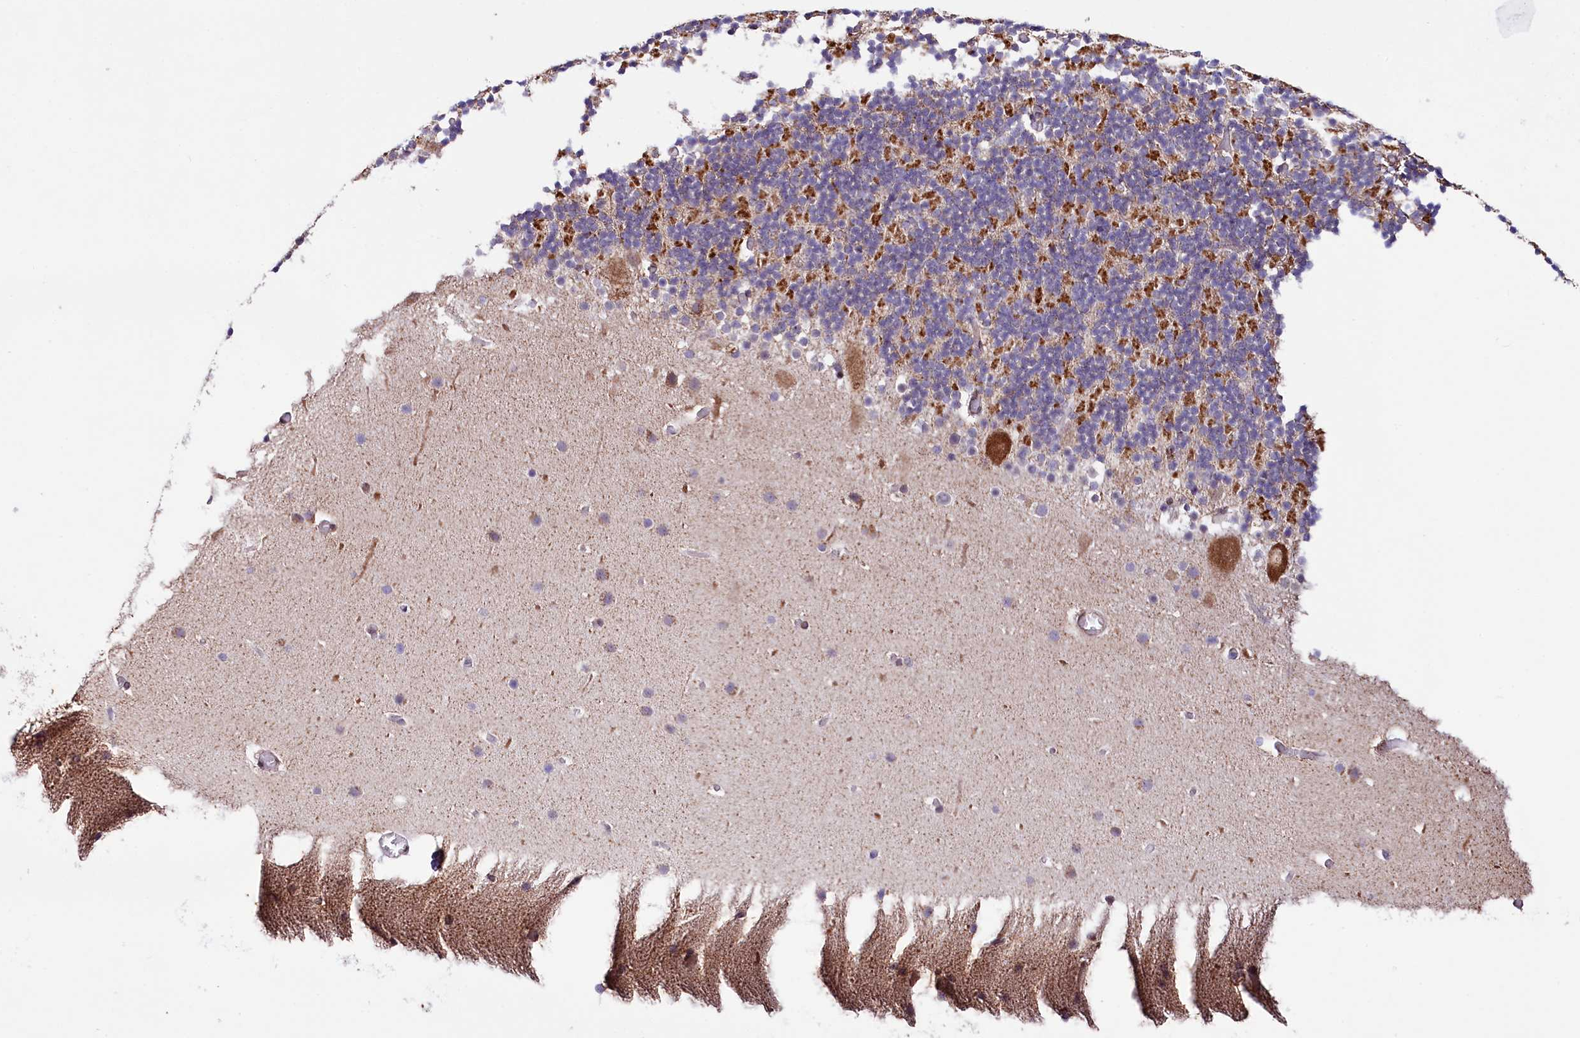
{"staining": {"intensity": "strong", "quantity": "<25%", "location": "cytoplasmic/membranous"}, "tissue": "cerebellum", "cell_type": "Cells in granular layer", "image_type": "normal", "snomed": [{"axis": "morphology", "description": "Normal tissue, NOS"}, {"axis": "topography", "description": "Cerebellum"}], "caption": "Immunohistochemistry staining of benign cerebellum, which demonstrates medium levels of strong cytoplasmic/membranous positivity in approximately <25% of cells in granular layer indicating strong cytoplasmic/membranous protein staining. The staining was performed using DAB (3,3'-diaminobenzidine) (brown) for protein detection and nuclei were counterstained in hematoxylin (blue).", "gene": "ZNF226", "patient": {"sex": "male", "age": 57}}